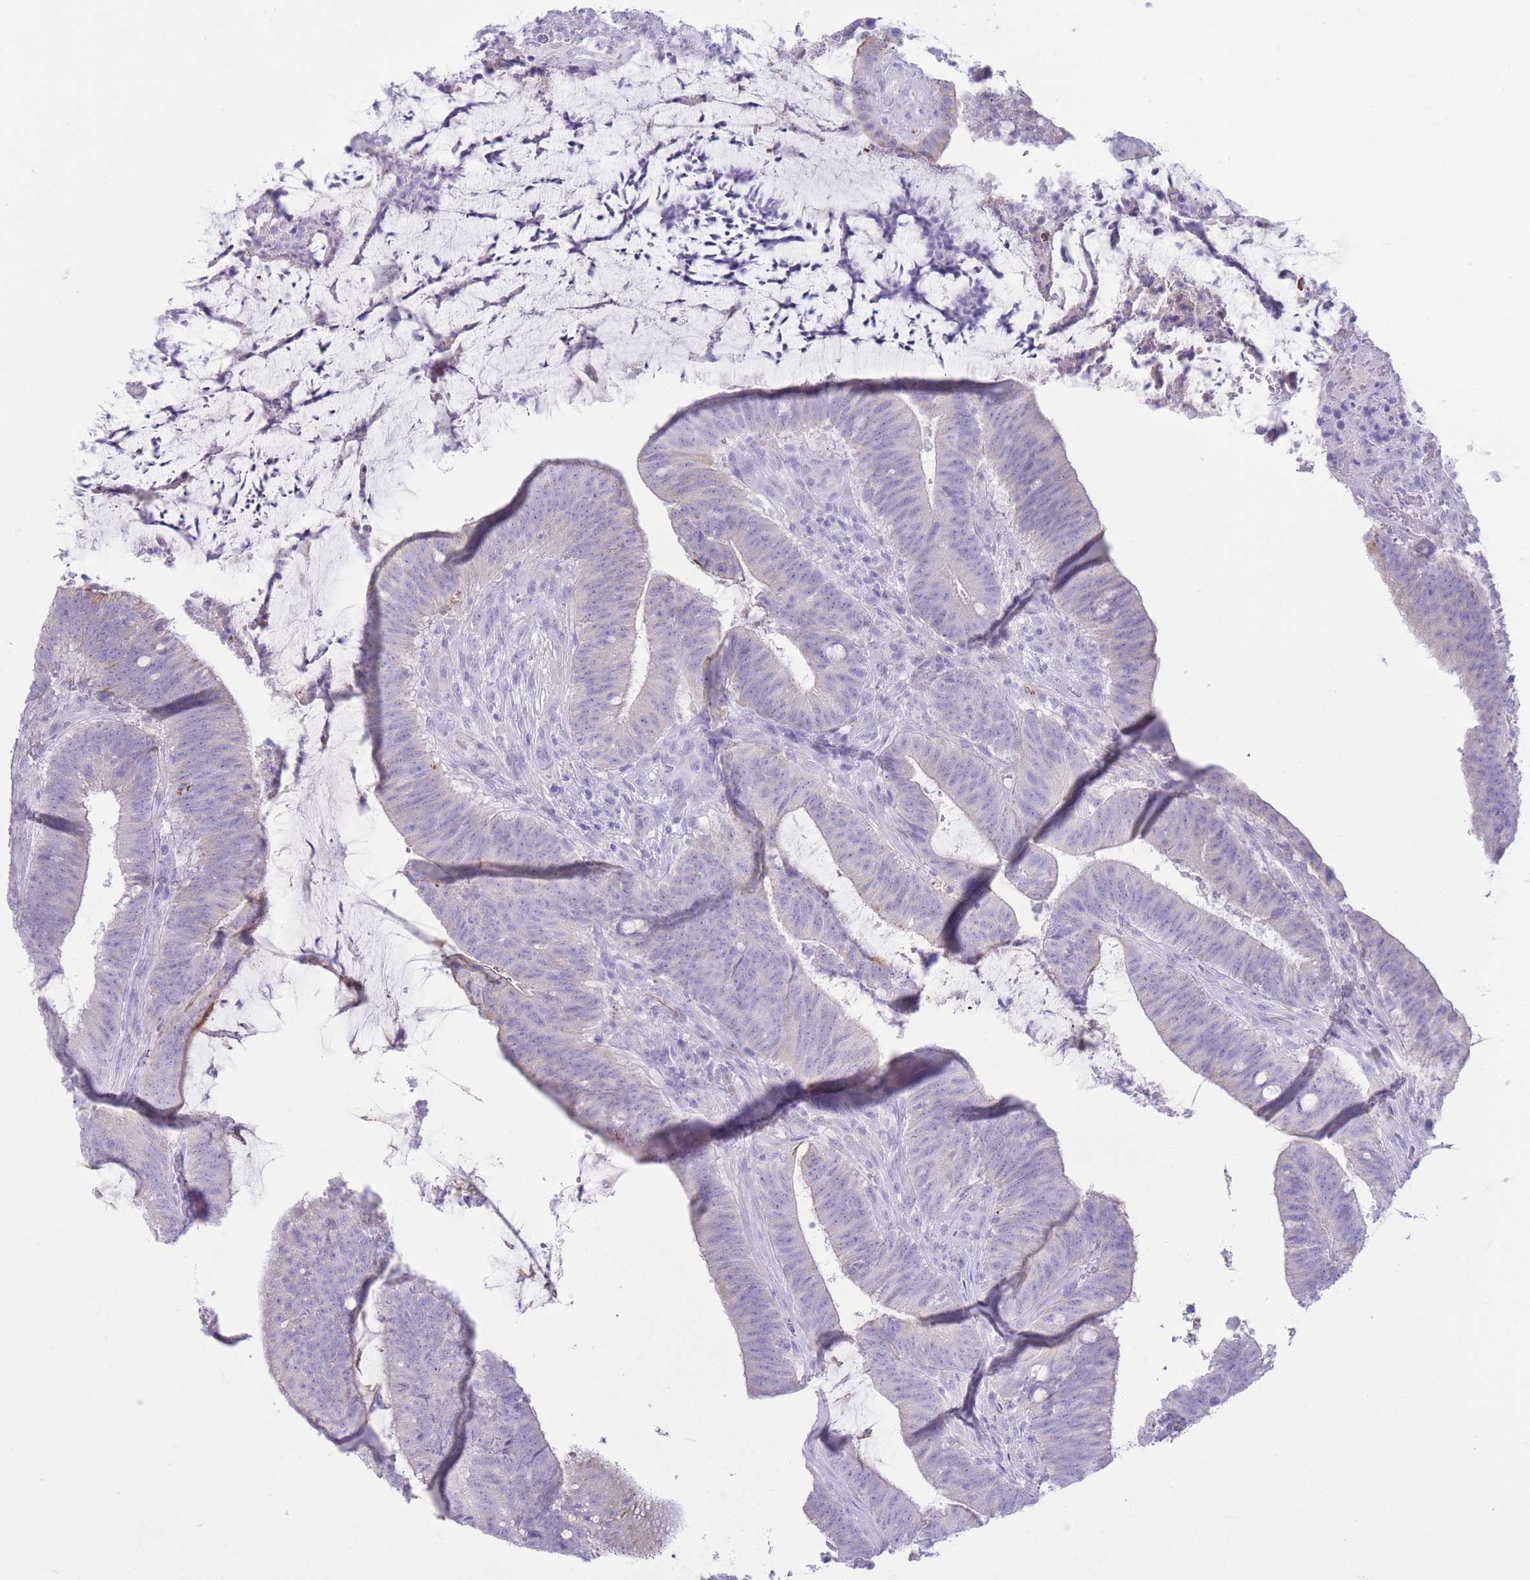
{"staining": {"intensity": "negative", "quantity": "none", "location": "none"}, "tissue": "colorectal cancer", "cell_type": "Tumor cells", "image_type": "cancer", "snomed": [{"axis": "morphology", "description": "Adenocarcinoma, NOS"}, {"axis": "topography", "description": "Colon"}], "caption": "This photomicrograph is of colorectal cancer (adenocarcinoma) stained with immunohistochemistry to label a protein in brown with the nuclei are counter-stained blue. There is no expression in tumor cells.", "gene": "VWA8", "patient": {"sex": "female", "age": 43}}